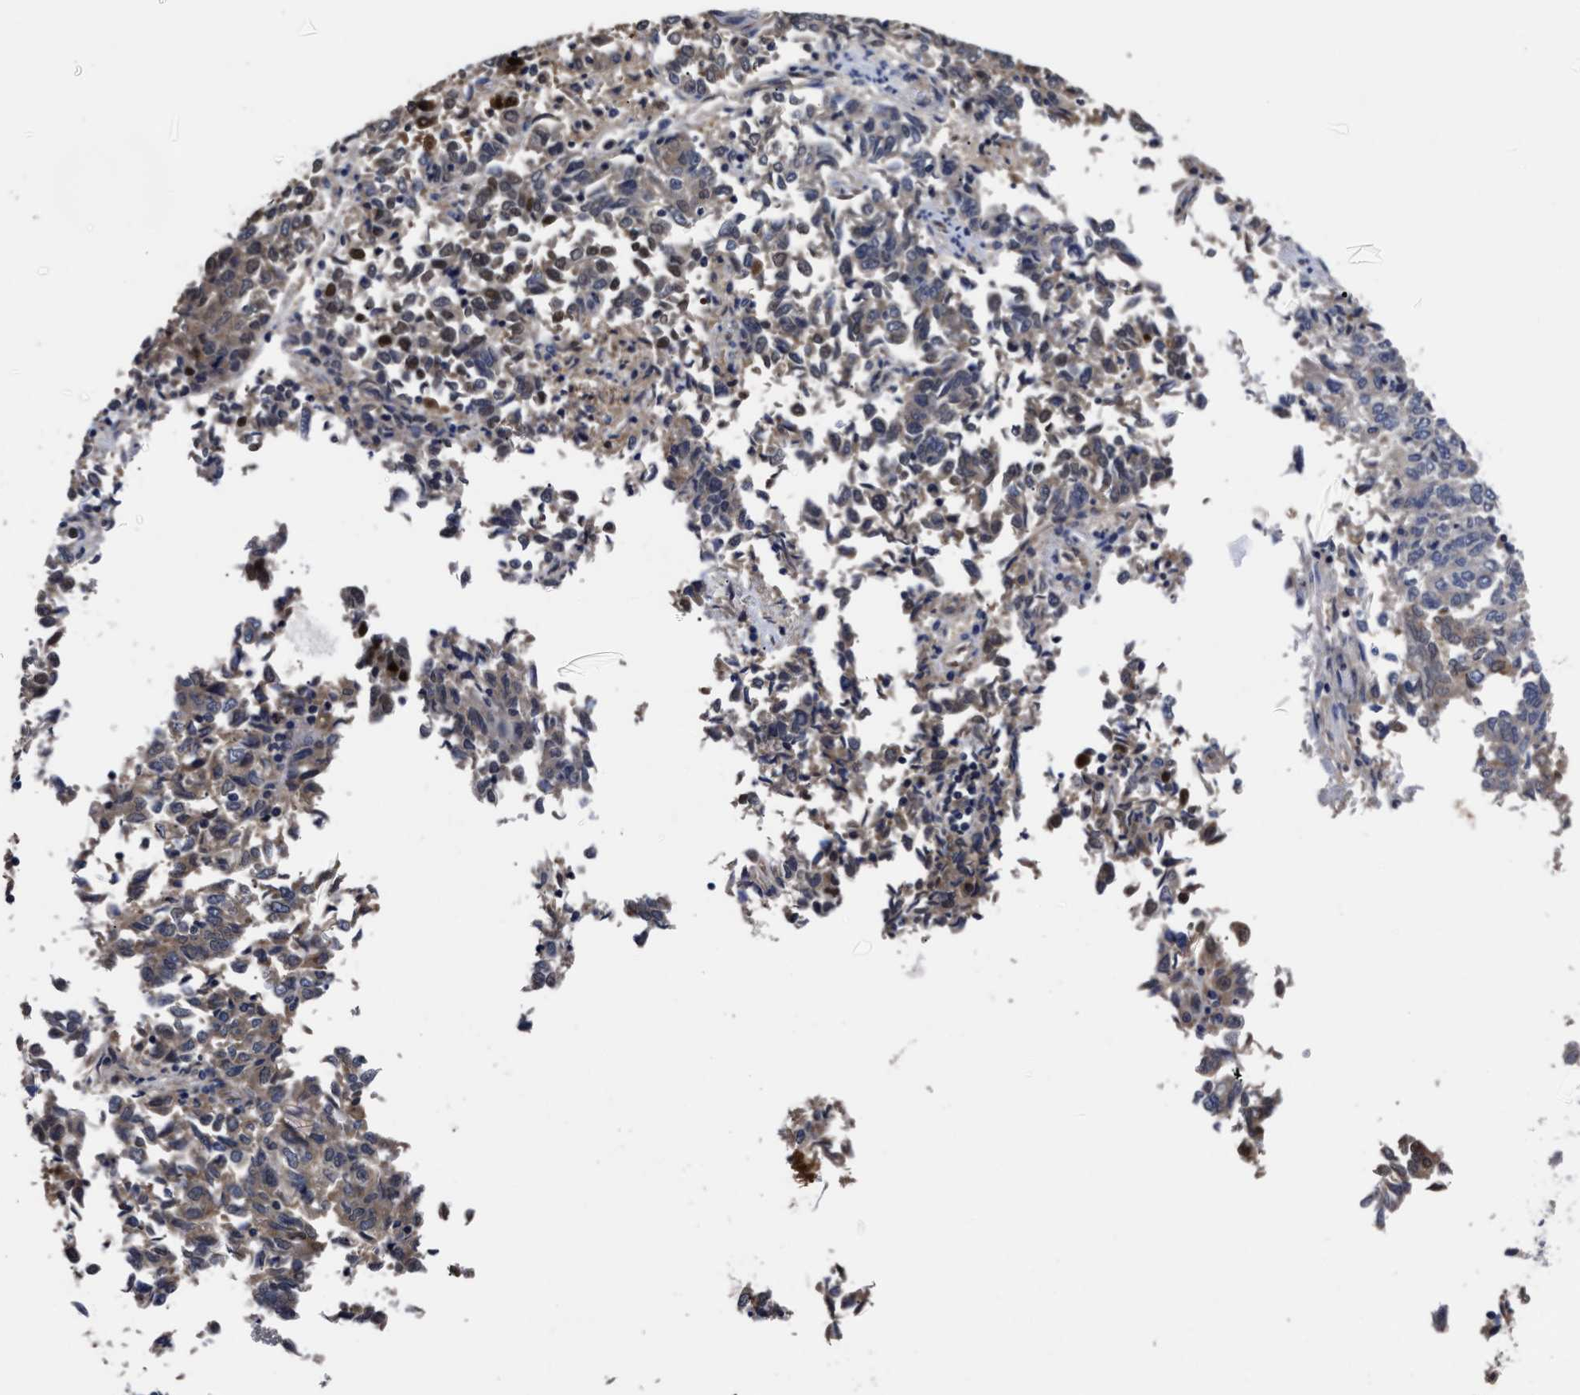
{"staining": {"intensity": "weak", "quantity": "<25%", "location": "cytoplasmic/membranous"}, "tissue": "endometrial cancer", "cell_type": "Tumor cells", "image_type": "cancer", "snomed": [{"axis": "morphology", "description": "Adenocarcinoma, NOS"}, {"axis": "topography", "description": "Endometrium"}], "caption": "The IHC image has no significant expression in tumor cells of adenocarcinoma (endometrial) tissue.", "gene": "SOCS5", "patient": {"sex": "female", "age": 80}}